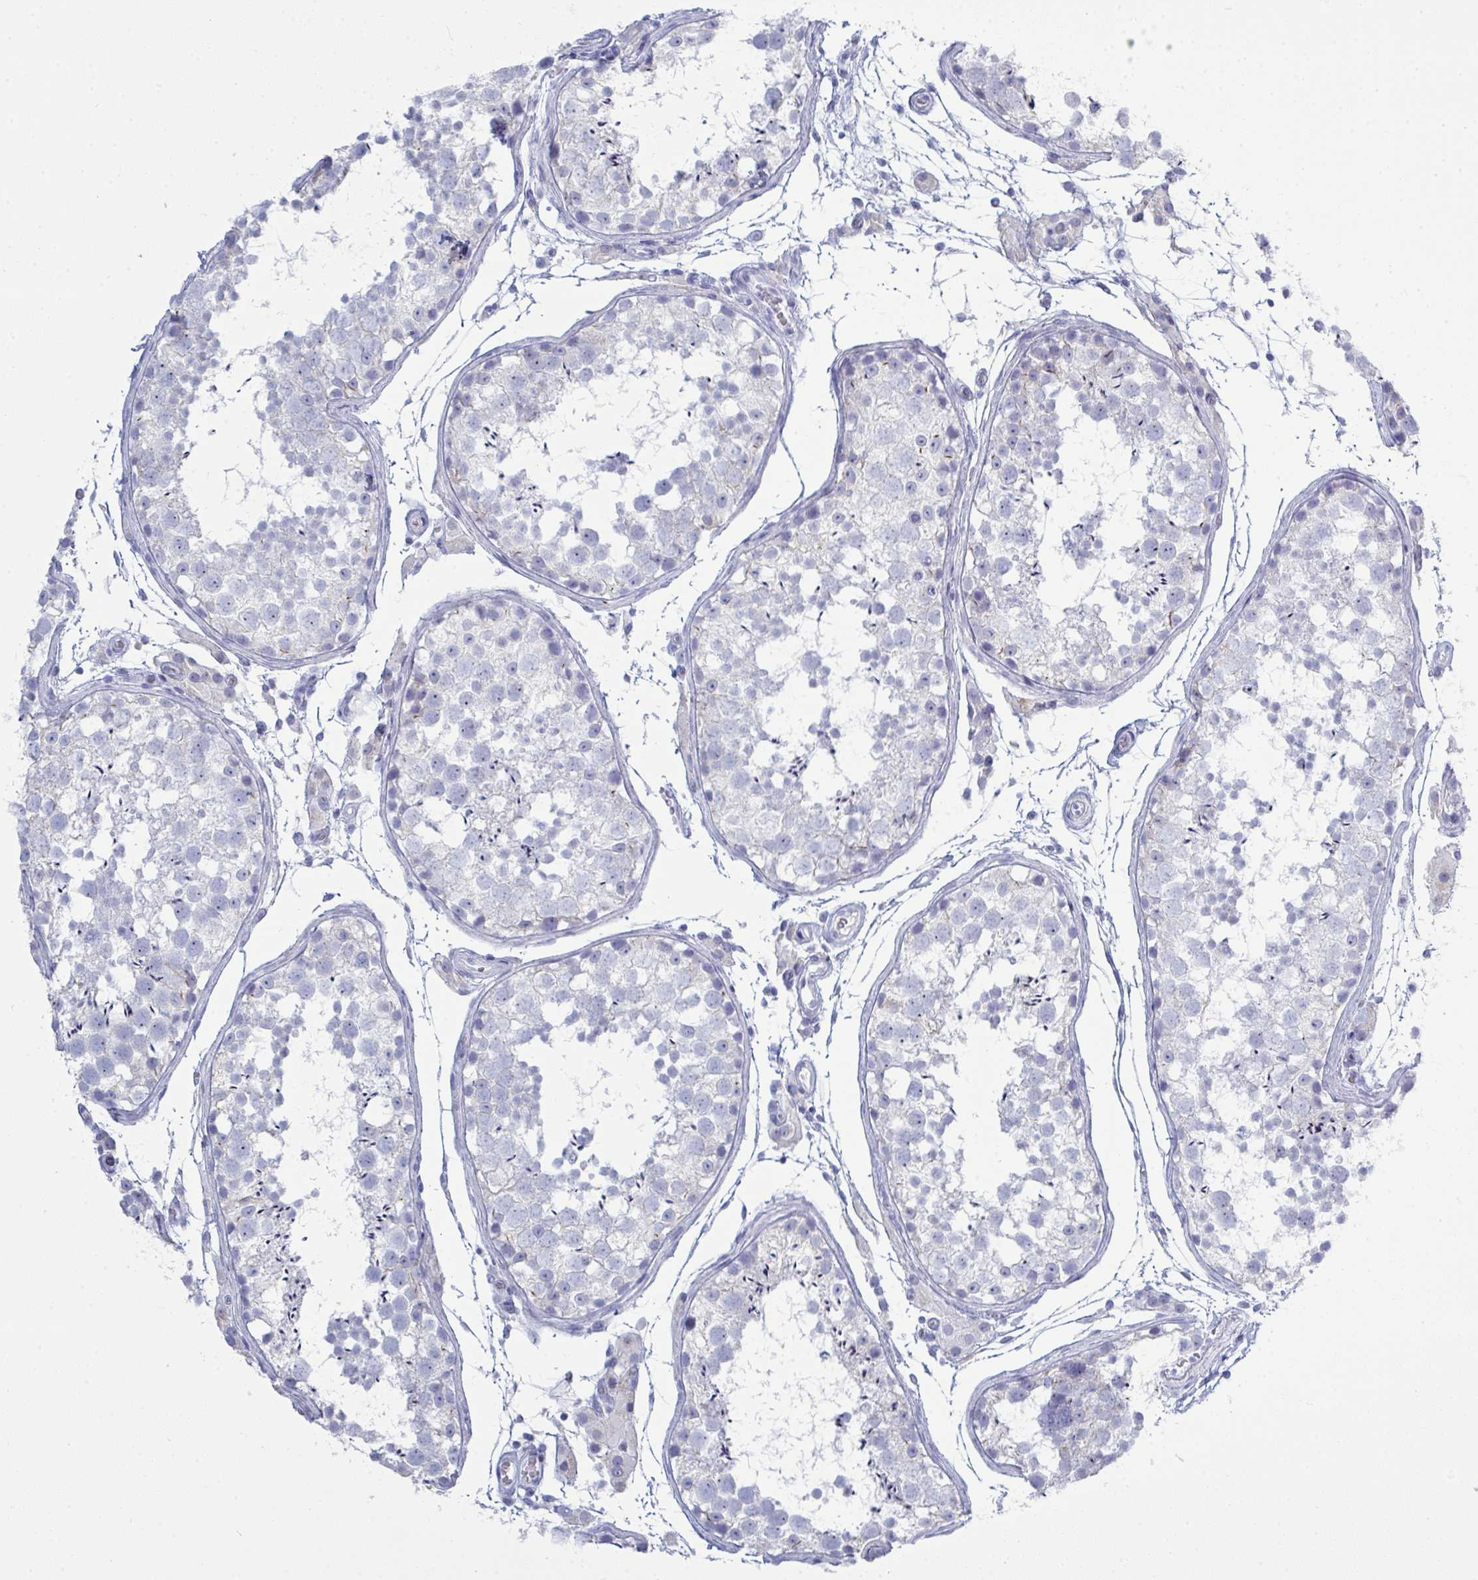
{"staining": {"intensity": "negative", "quantity": "none", "location": "none"}, "tissue": "testis", "cell_type": "Cells in seminiferous ducts", "image_type": "normal", "snomed": [{"axis": "morphology", "description": "Normal tissue, NOS"}, {"axis": "morphology", "description": "Seminoma, NOS"}, {"axis": "topography", "description": "Testis"}], "caption": "High power microscopy photomicrograph of an immunohistochemistry photomicrograph of benign testis, revealing no significant expression in cells in seminiferous ducts.", "gene": "SERPINB10", "patient": {"sex": "male", "age": 29}}